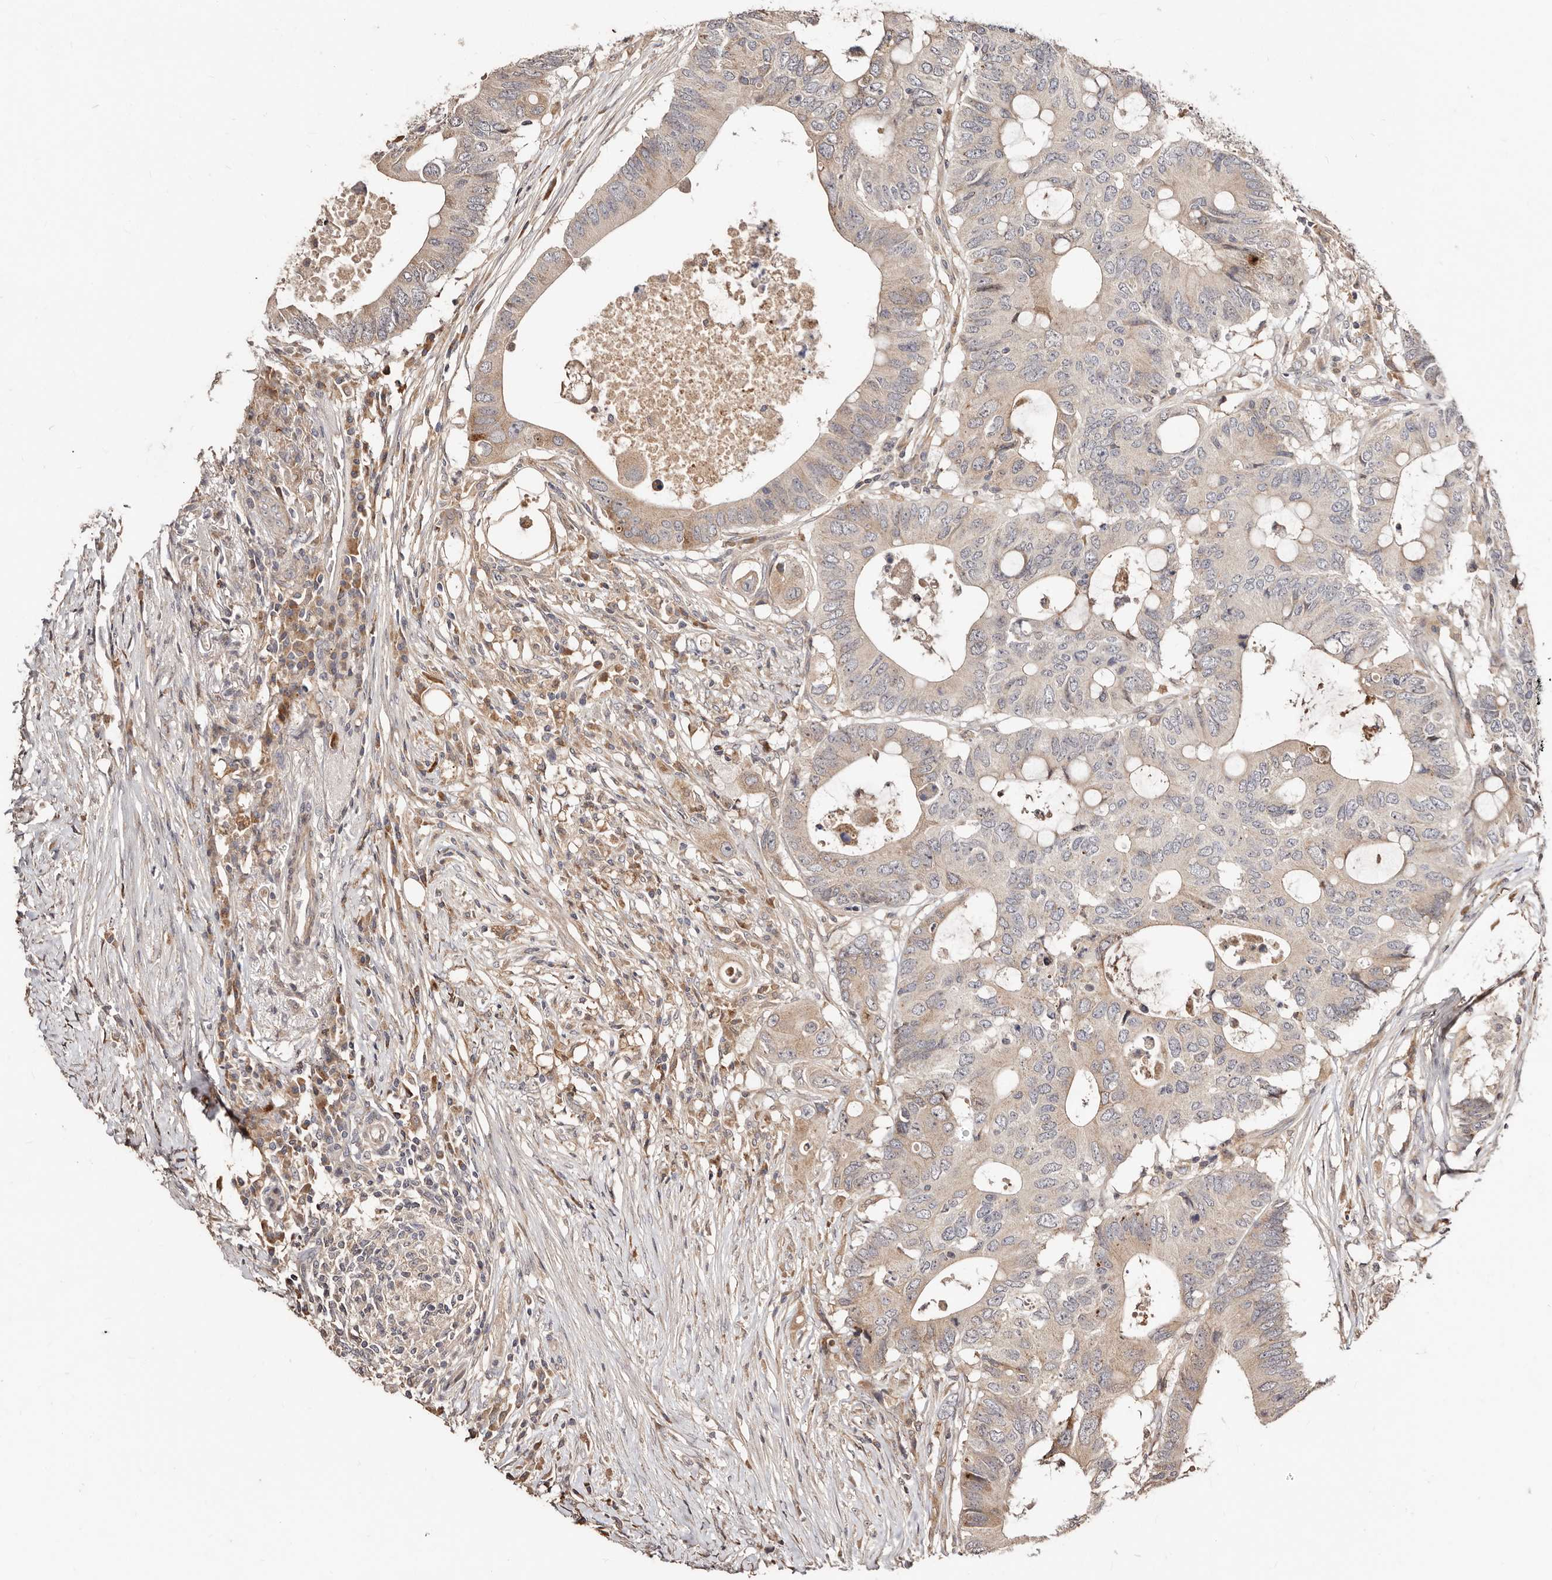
{"staining": {"intensity": "weak", "quantity": "<25%", "location": "cytoplasmic/membranous"}, "tissue": "colorectal cancer", "cell_type": "Tumor cells", "image_type": "cancer", "snomed": [{"axis": "morphology", "description": "Adenocarcinoma, NOS"}, {"axis": "topography", "description": "Colon"}], "caption": "There is no significant staining in tumor cells of adenocarcinoma (colorectal).", "gene": "APOL6", "patient": {"sex": "male", "age": 71}}